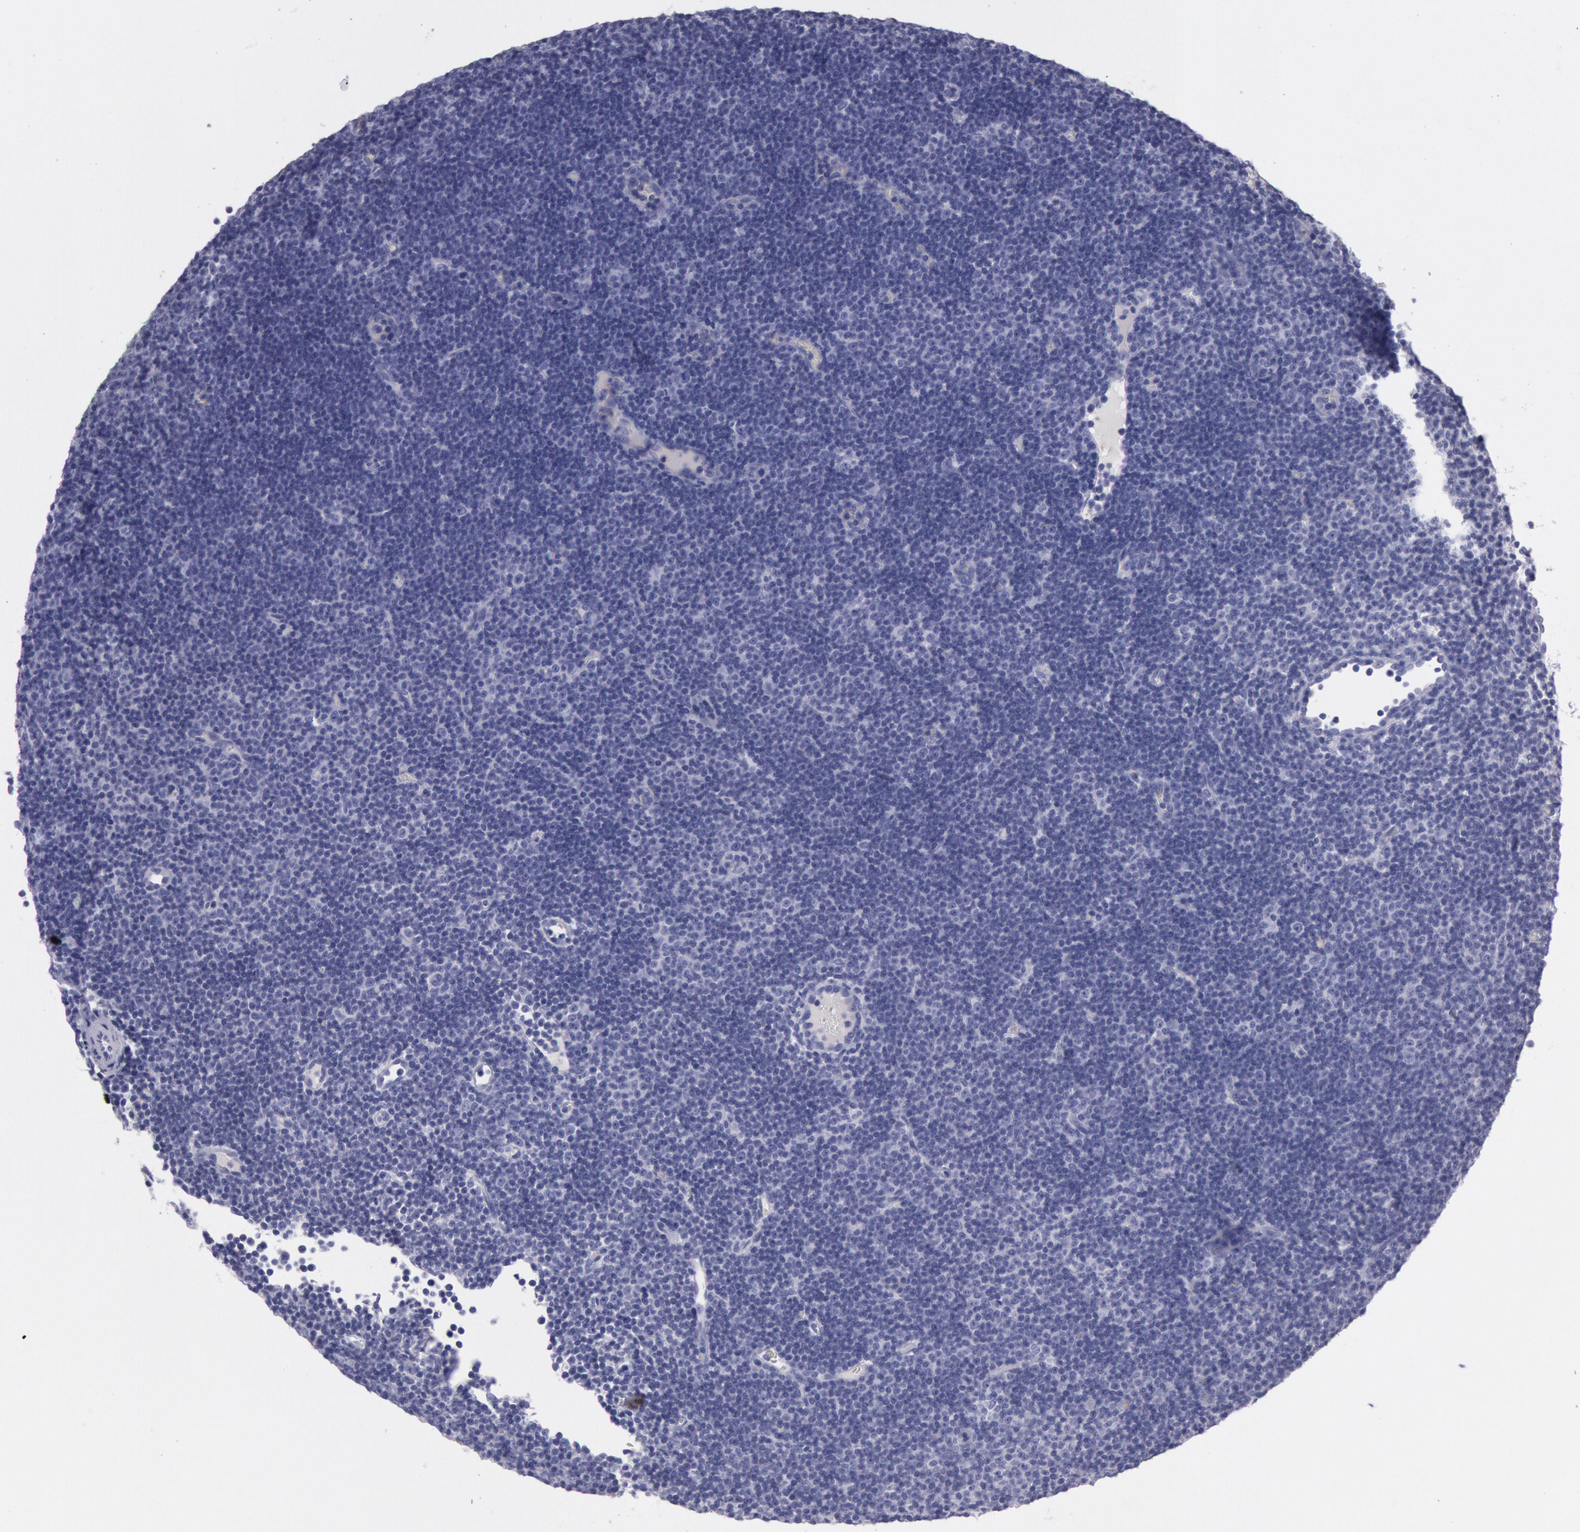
{"staining": {"intensity": "negative", "quantity": "none", "location": "none"}, "tissue": "lymphoma", "cell_type": "Tumor cells", "image_type": "cancer", "snomed": [{"axis": "morphology", "description": "Malignant lymphoma, non-Hodgkin's type, Low grade"}, {"axis": "topography", "description": "Lymph node"}], "caption": "This is an immunohistochemistry image of lymphoma. There is no staining in tumor cells.", "gene": "EGFR", "patient": {"sex": "male", "age": 57}}